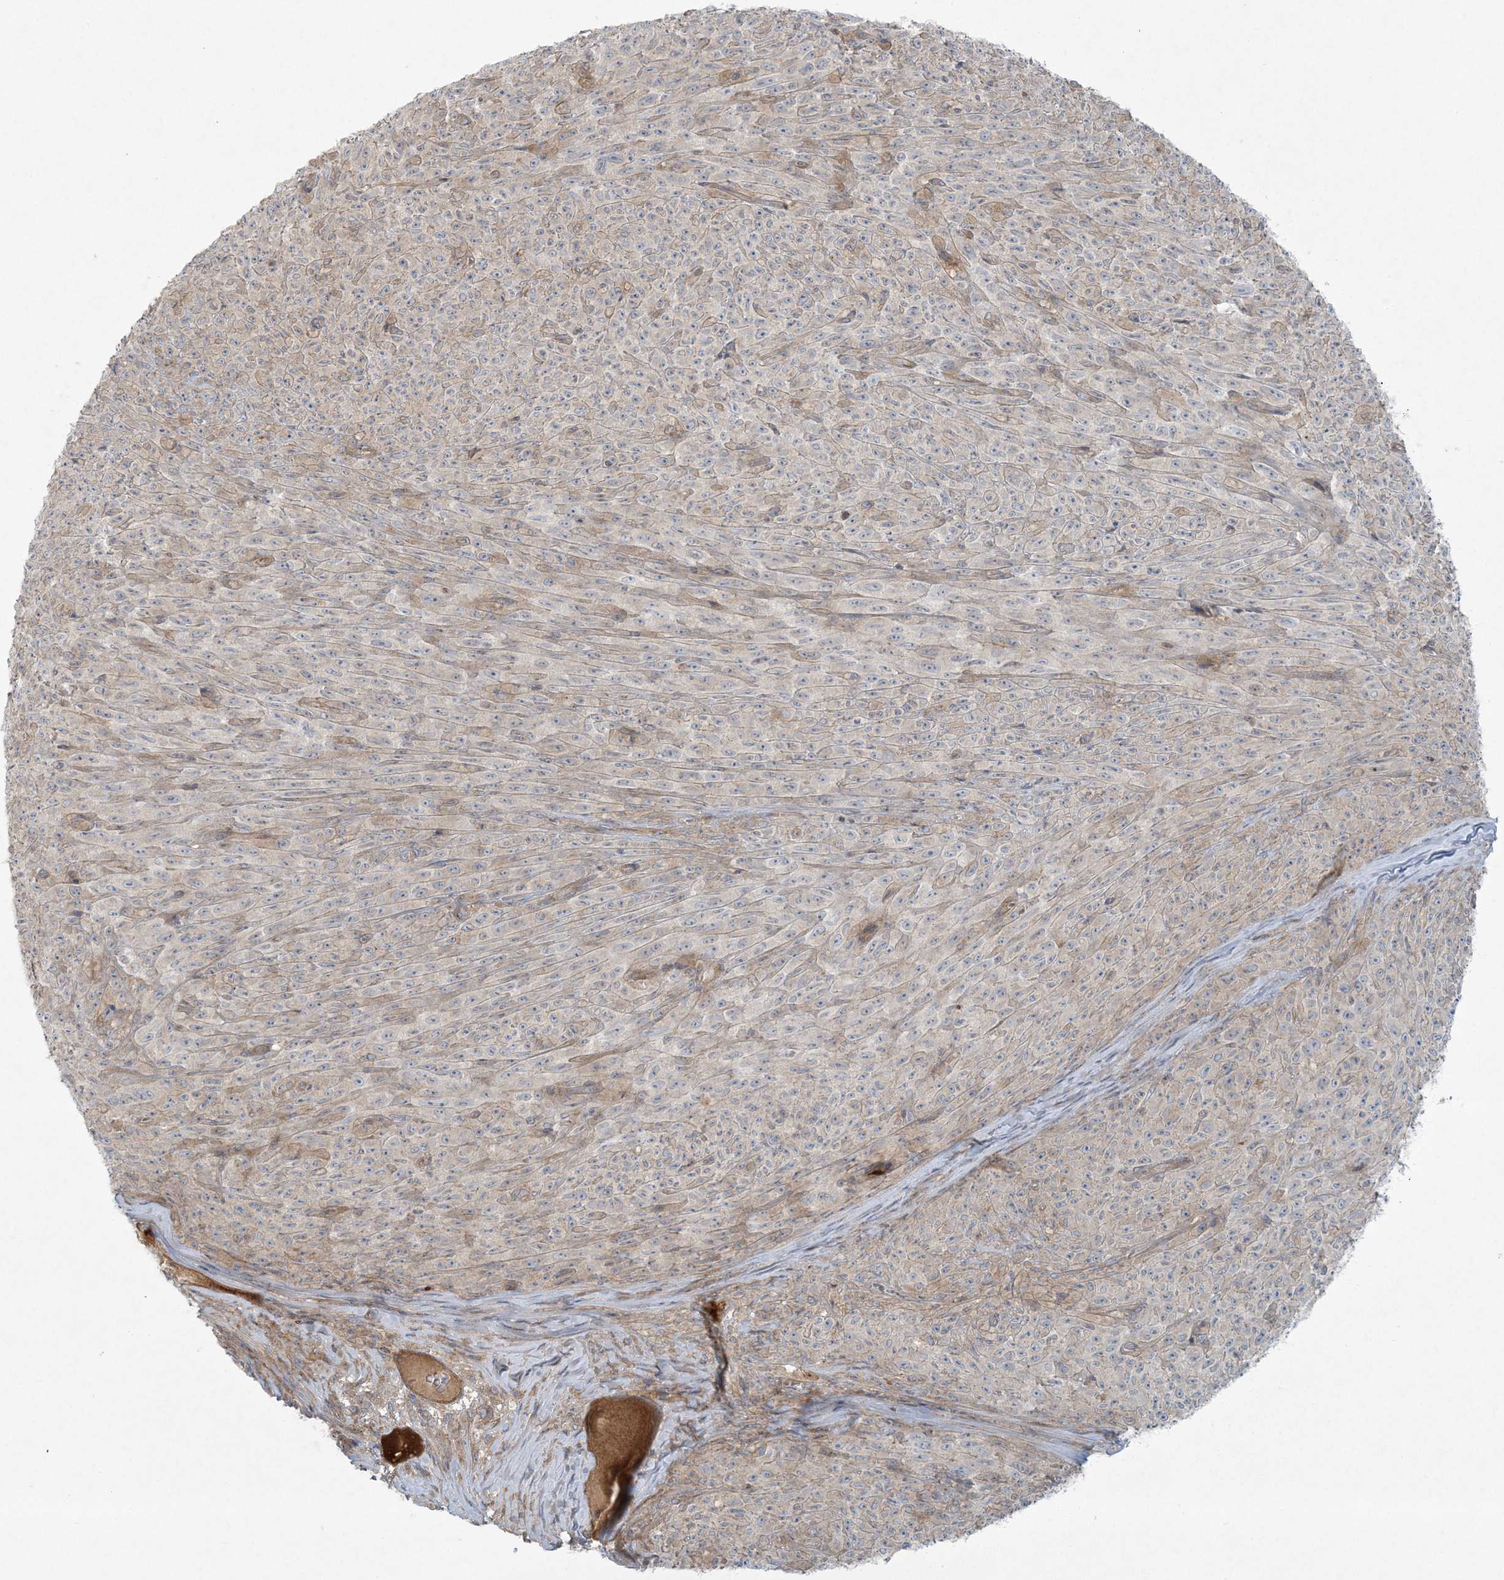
{"staining": {"intensity": "moderate", "quantity": "25%-75%", "location": "cytoplasmic/membranous"}, "tissue": "melanoma", "cell_type": "Tumor cells", "image_type": "cancer", "snomed": [{"axis": "morphology", "description": "Malignant melanoma, NOS"}, {"axis": "topography", "description": "Skin"}], "caption": "Melanoma stained with immunohistochemistry (IHC) displays moderate cytoplasmic/membranous expression in approximately 25%-75% of tumor cells.", "gene": "PIK3R4", "patient": {"sex": "female", "age": 82}}